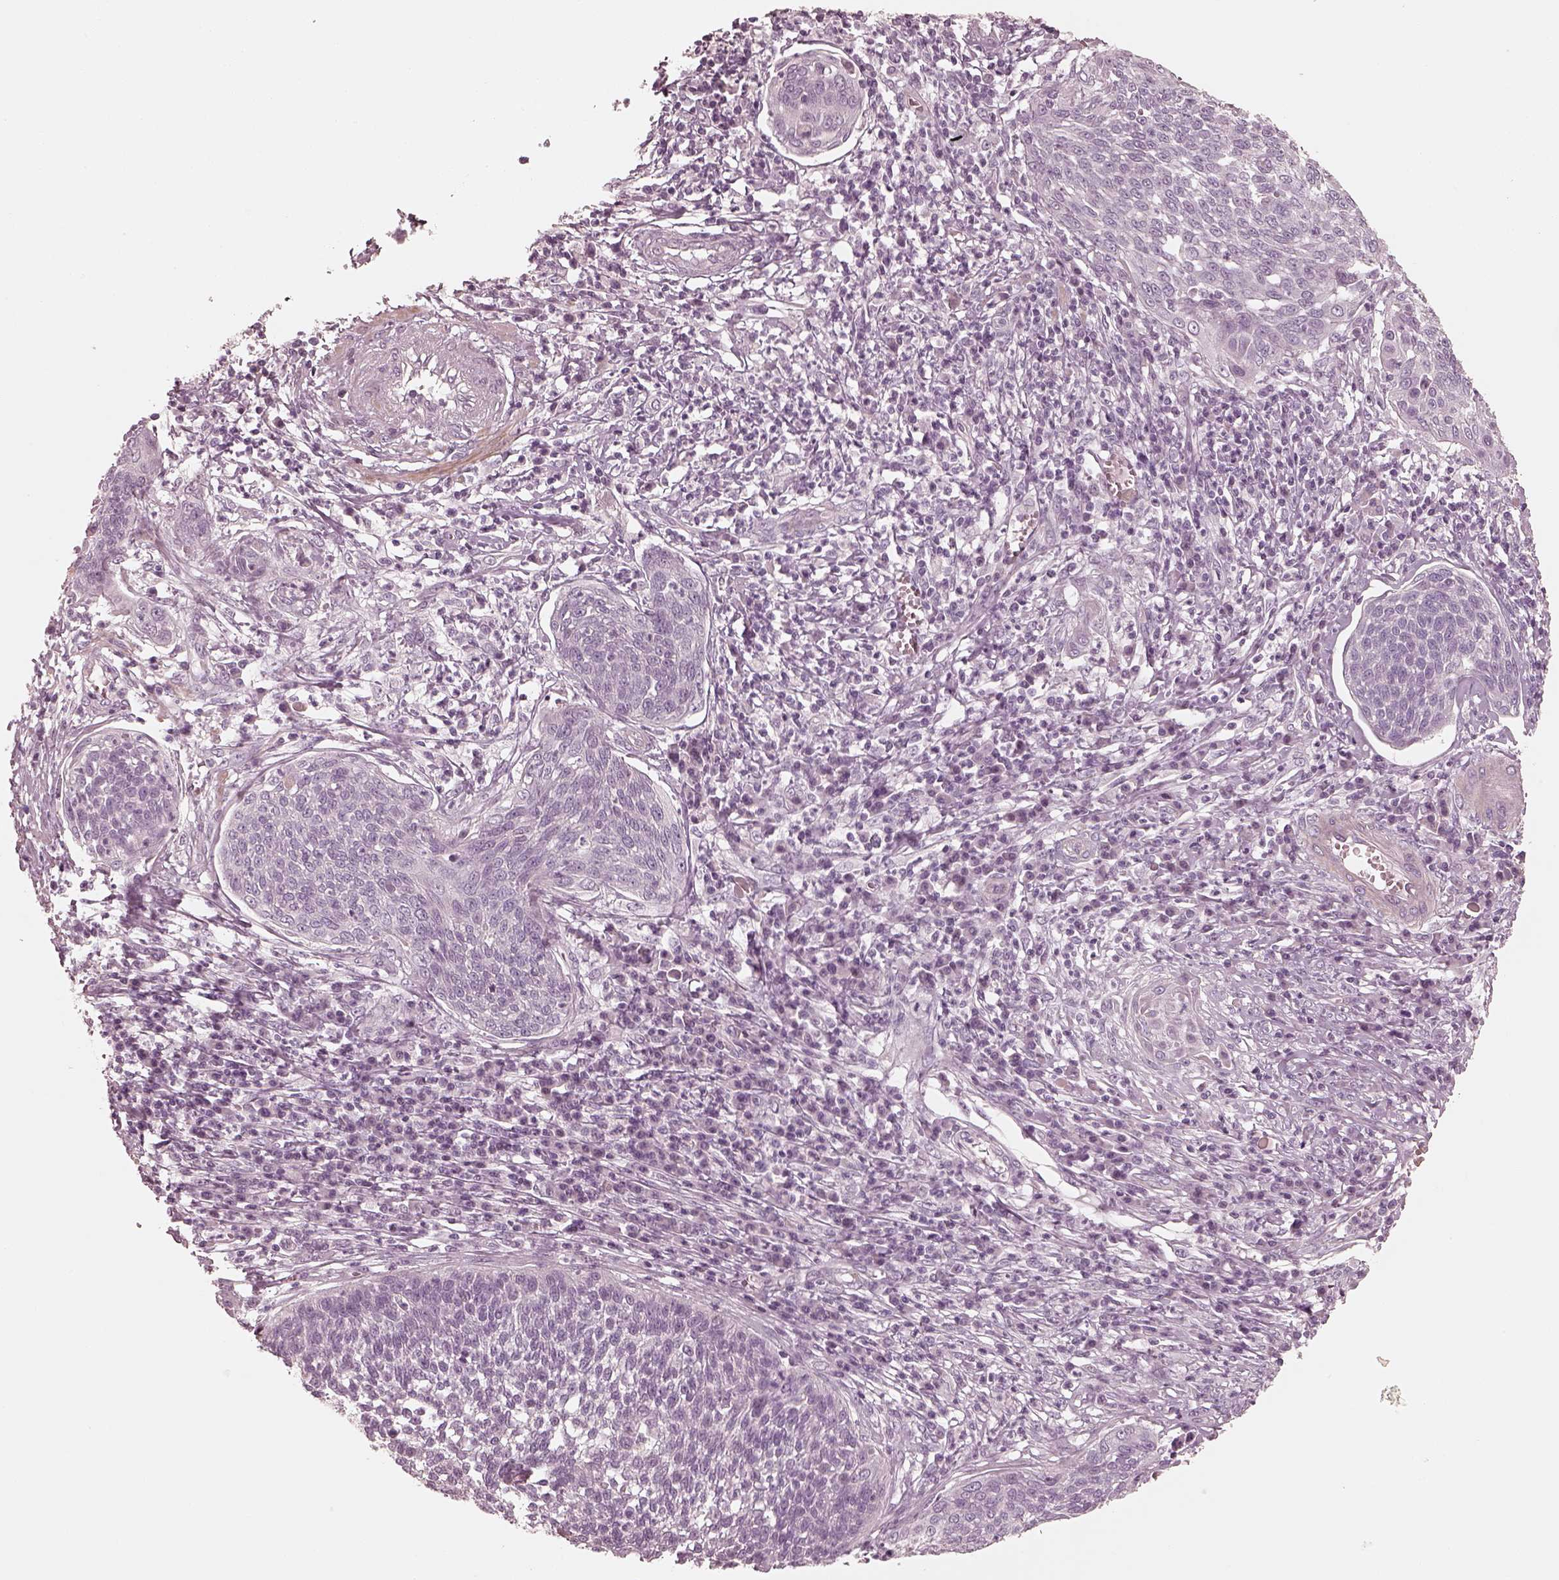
{"staining": {"intensity": "negative", "quantity": "none", "location": "none"}, "tissue": "cervical cancer", "cell_type": "Tumor cells", "image_type": "cancer", "snomed": [{"axis": "morphology", "description": "Squamous cell carcinoma, NOS"}, {"axis": "topography", "description": "Cervix"}], "caption": "Image shows no significant protein staining in tumor cells of squamous cell carcinoma (cervical).", "gene": "SPATA24", "patient": {"sex": "female", "age": 34}}